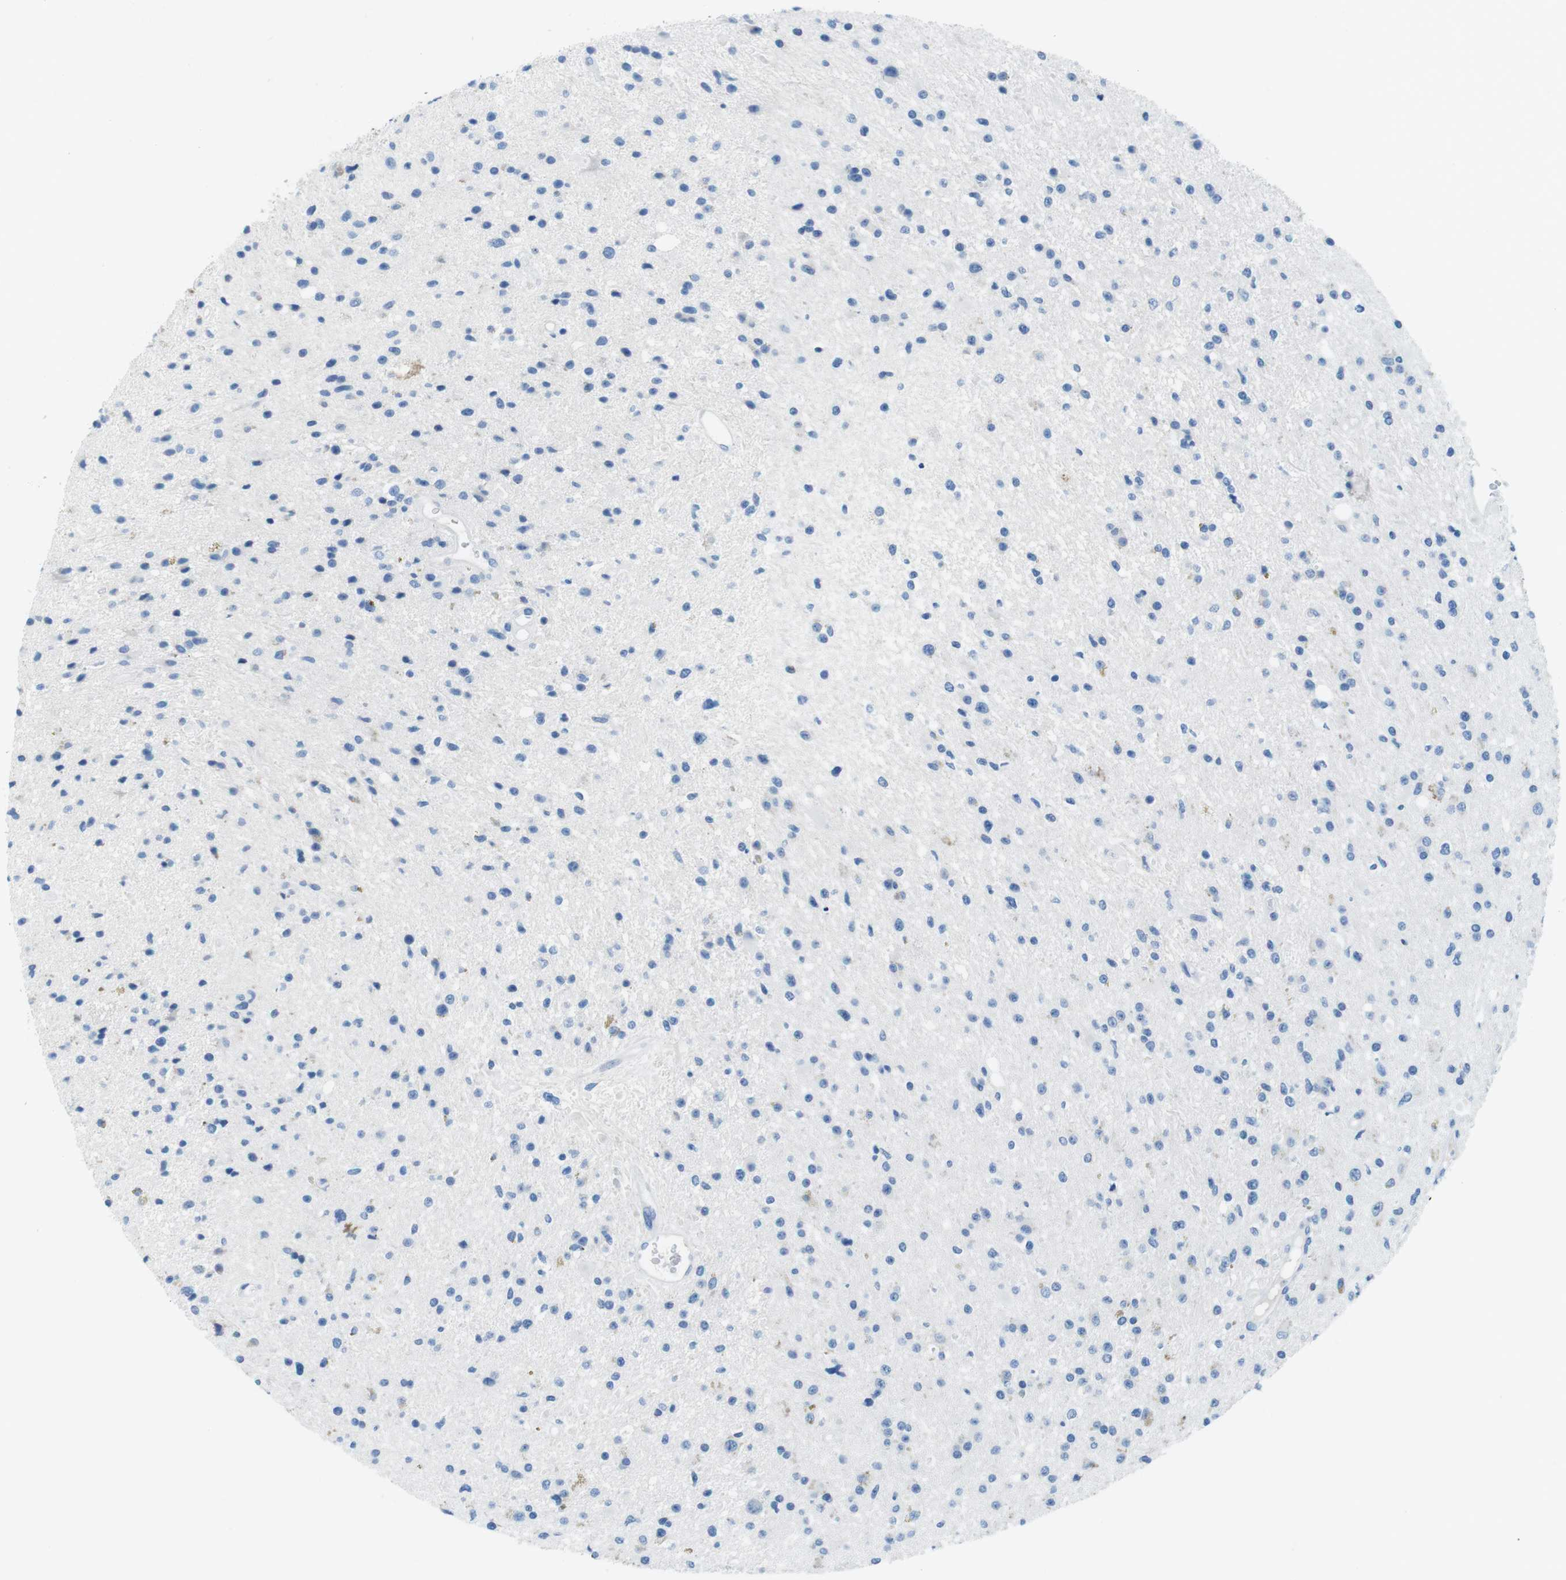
{"staining": {"intensity": "negative", "quantity": "none", "location": "none"}, "tissue": "glioma", "cell_type": "Tumor cells", "image_type": "cancer", "snomed": [{"axis": "morphology", "description": "Glioma, malignant, High grade"}, {"axis": "topography", "description": "Brain"}], "caption": "This is an IHC histopathology image of human glioma. There is no positivity in tumor cells.", "gene": "SLC35A3", "patient": {"sex": "male", "age": 33}}